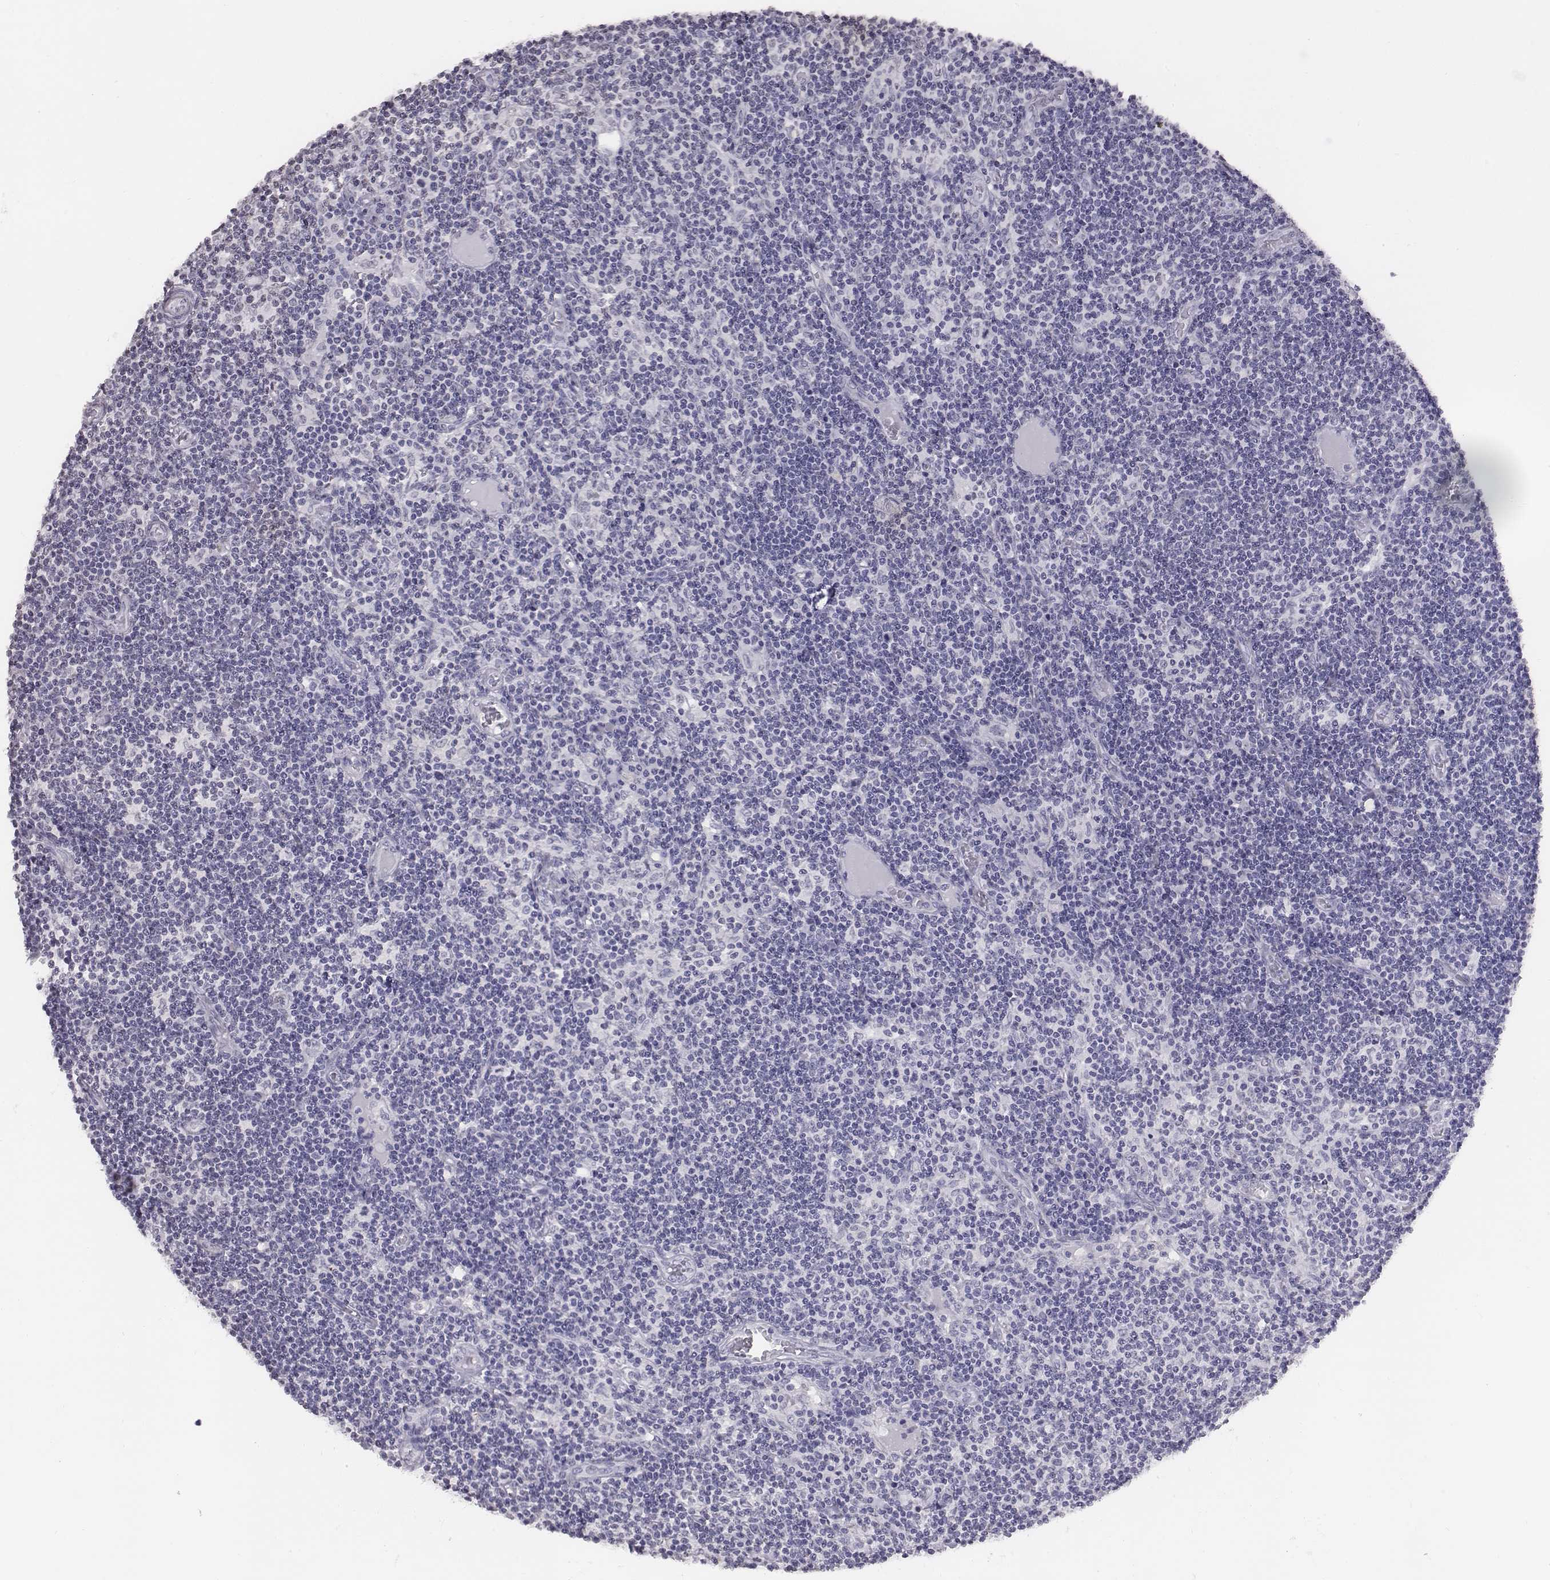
{"staining": {"intensity": "negative", "quantity": "none", "location": "none"}, "tissue": "lymph node", "cell_type": "Germinal center cells", "image_type": "normal", "snomed": [{"axis": "morphology", "description": "Normal tissue, NOS"}, {"axis": "topography", "description": "Lymph node"}], "caption": "Benign lymph node was stained to show a protein in brown. There is no significant positivity in germinal center cells.", "gene": "BARHL1", "patient": {"sex": "female", "age": 72}}